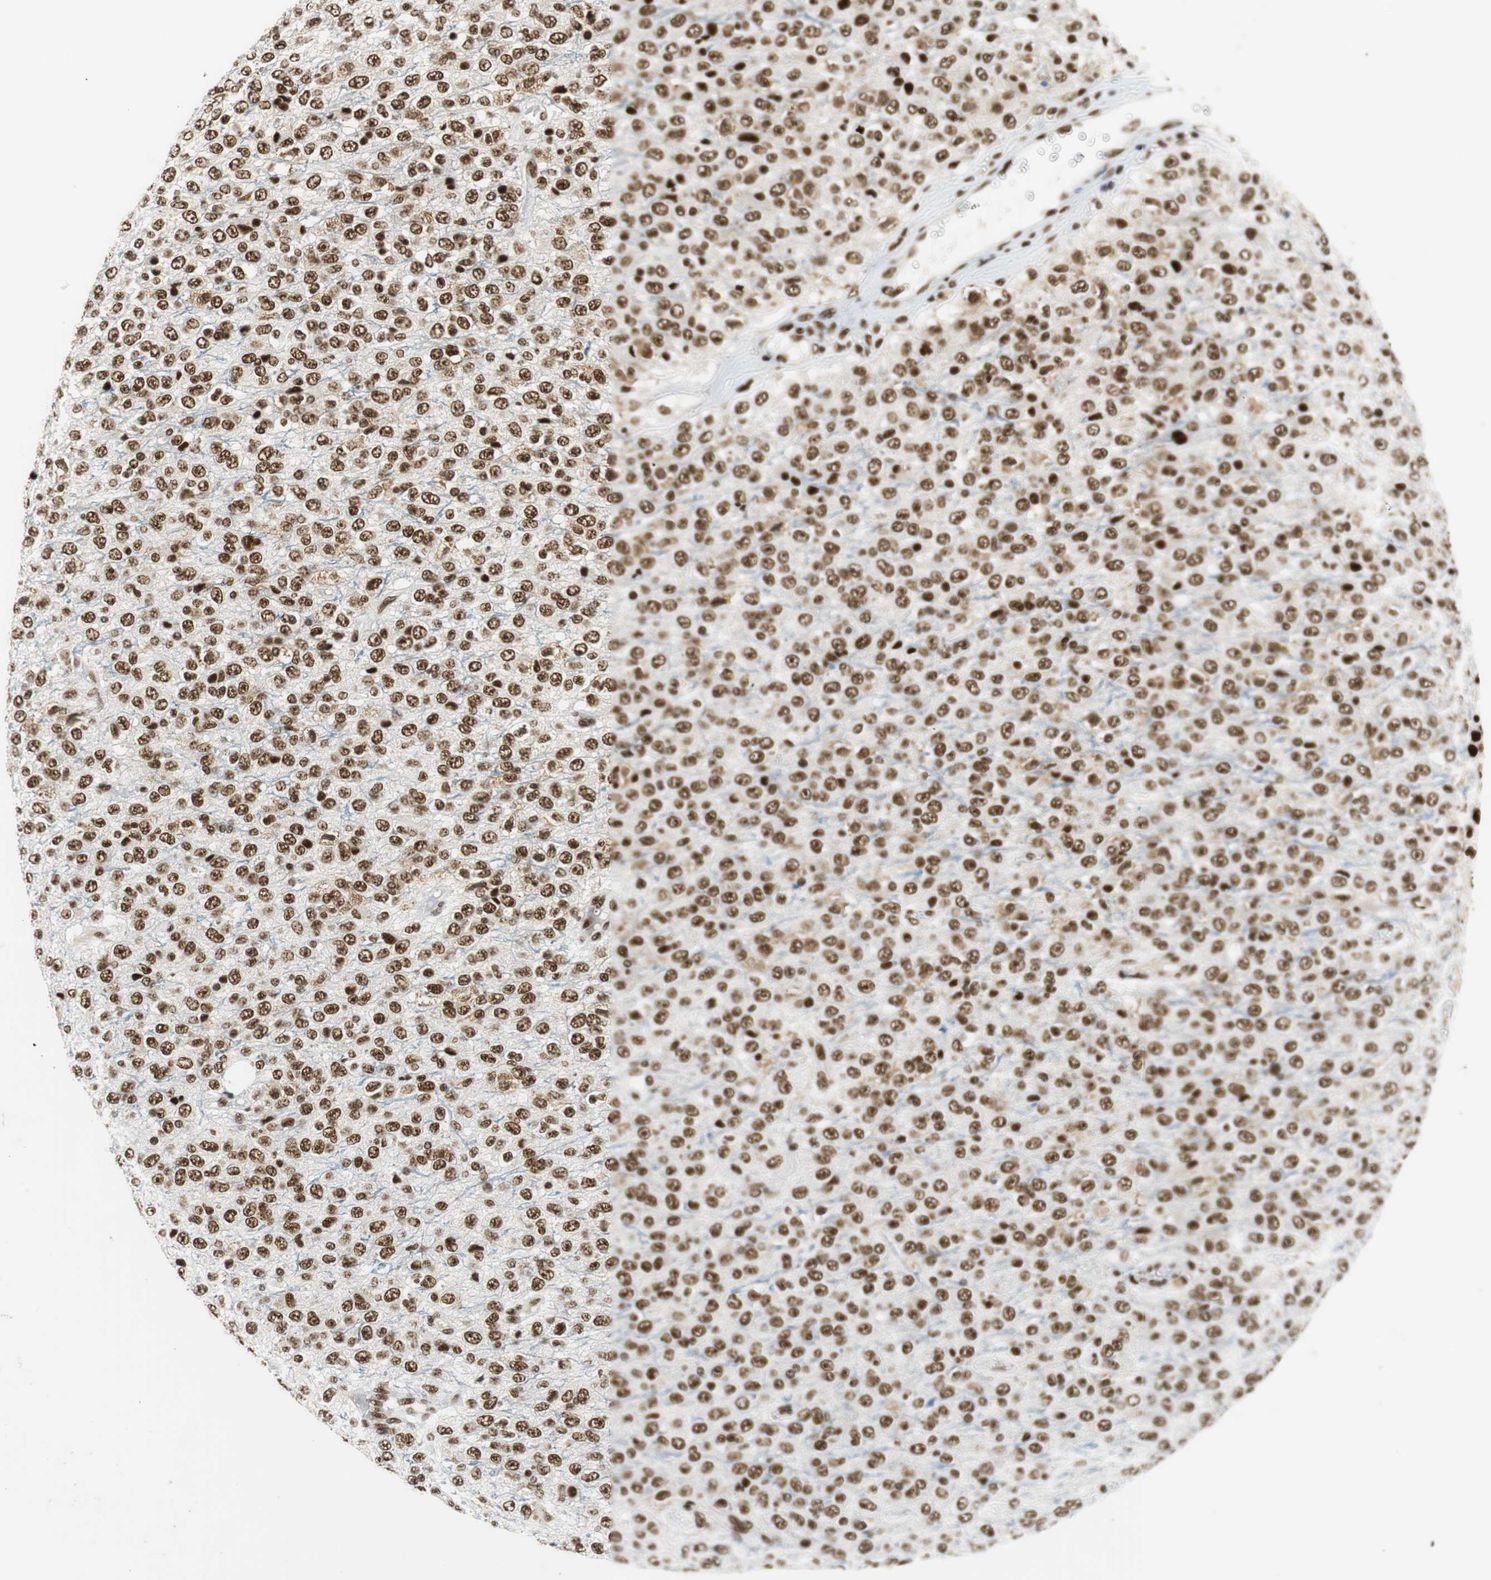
{"staining": {"intensity": "strong", "quantity": ">75%", "location": "nuclear"}, "tissue": "glioma", "cell_type": "Tumor cells", "image_type": "cancer", "snomed": [{"axis": "morphology", "description": "Glioma, malignant, High grade"}, {"axis": "topography", "description": "pancreas cauda"}], "caption": "Immunohistochemical staining of human malignant high-grade glioma shows high levels of strong nuclear protein expression in approximately >75% of tumor cells.", "gene": "PRKDC", "patient": {"sex": "male", "age": 60}}